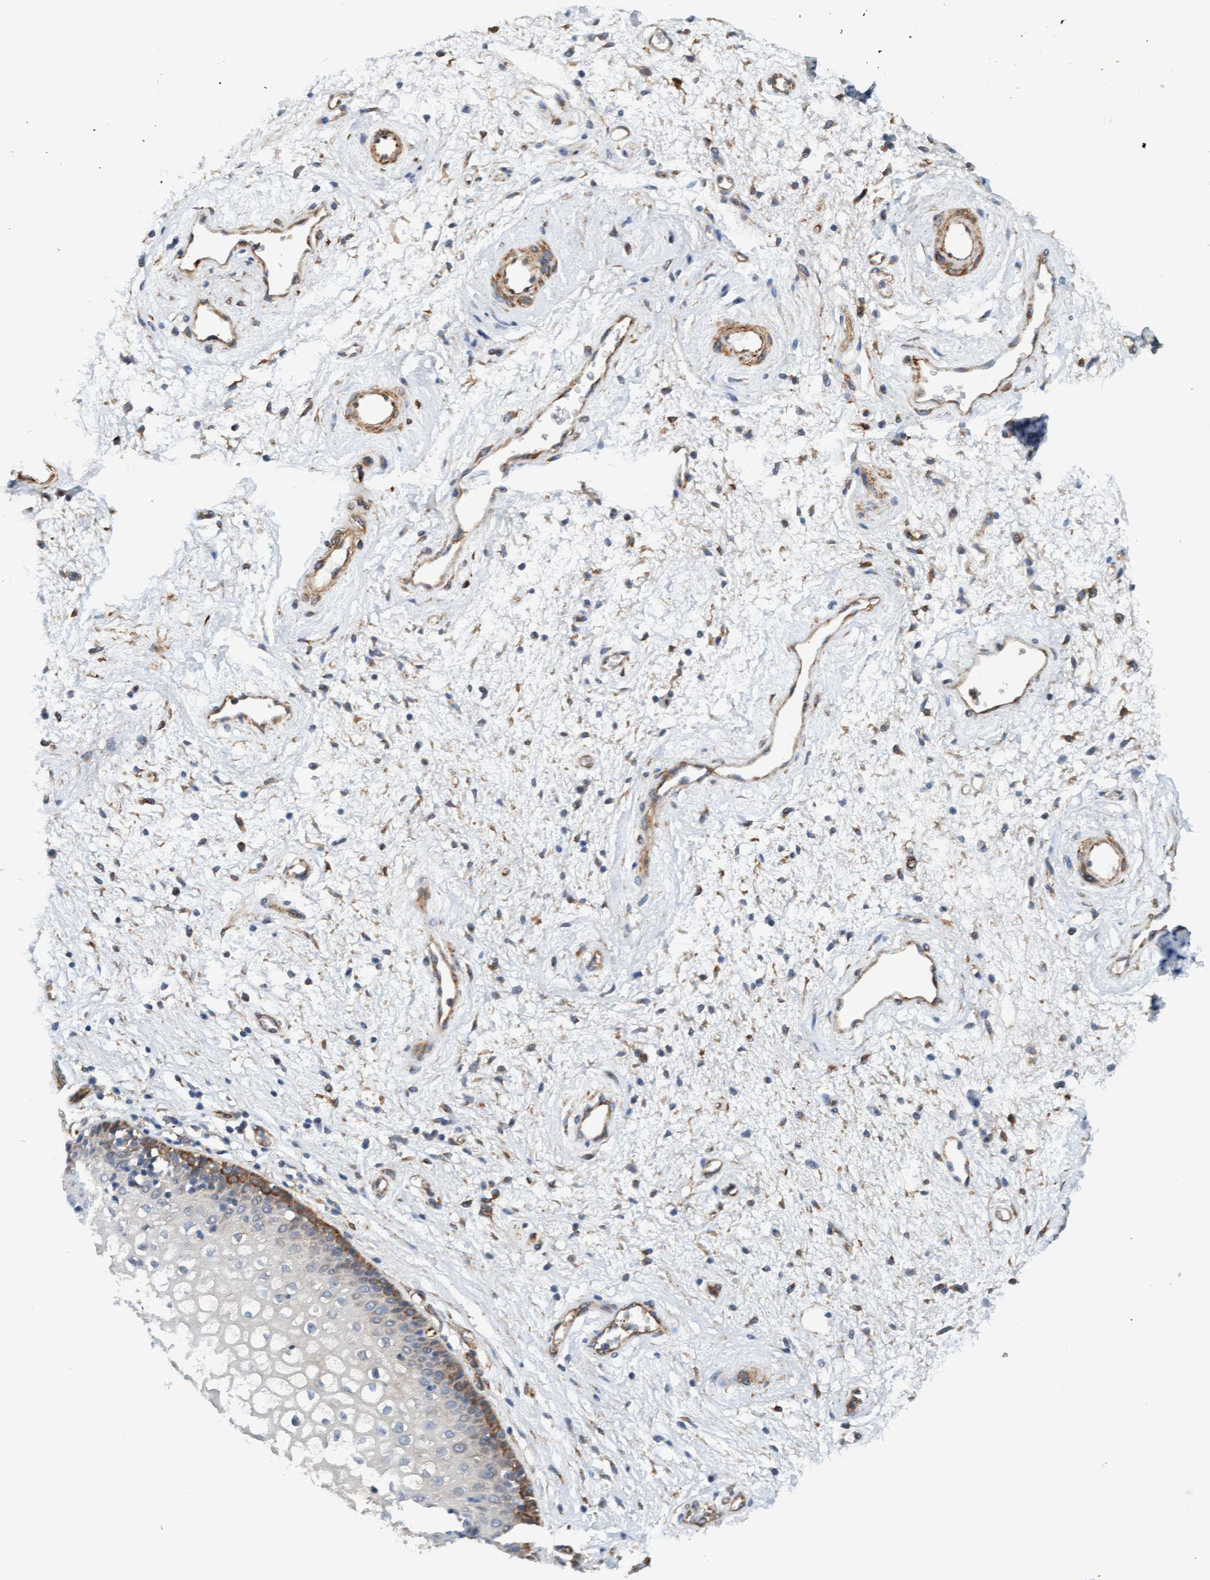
{"staining": {"intensity": "moderate", "quantity": "<25%", "location": "cytoplasmic/membranous"}, "tissue": "vagina", "cell_type": "Squamous epithelial cells", "image_type": "normal", "snomed": [{"axis": "morphology", "description": "Normal tissue, NOS"}, {"axis": "topography", "description": "Vagina"}], "caption": "This image demonstrates immunohistochemistry (IHC) staining of unremarkable vagina, with low moderate cytoplasmic/membranous expression in about <25% of squamous epithelial cells.", "gene": "FMNL3", "patient": {"sex": "female", "age": 34}}